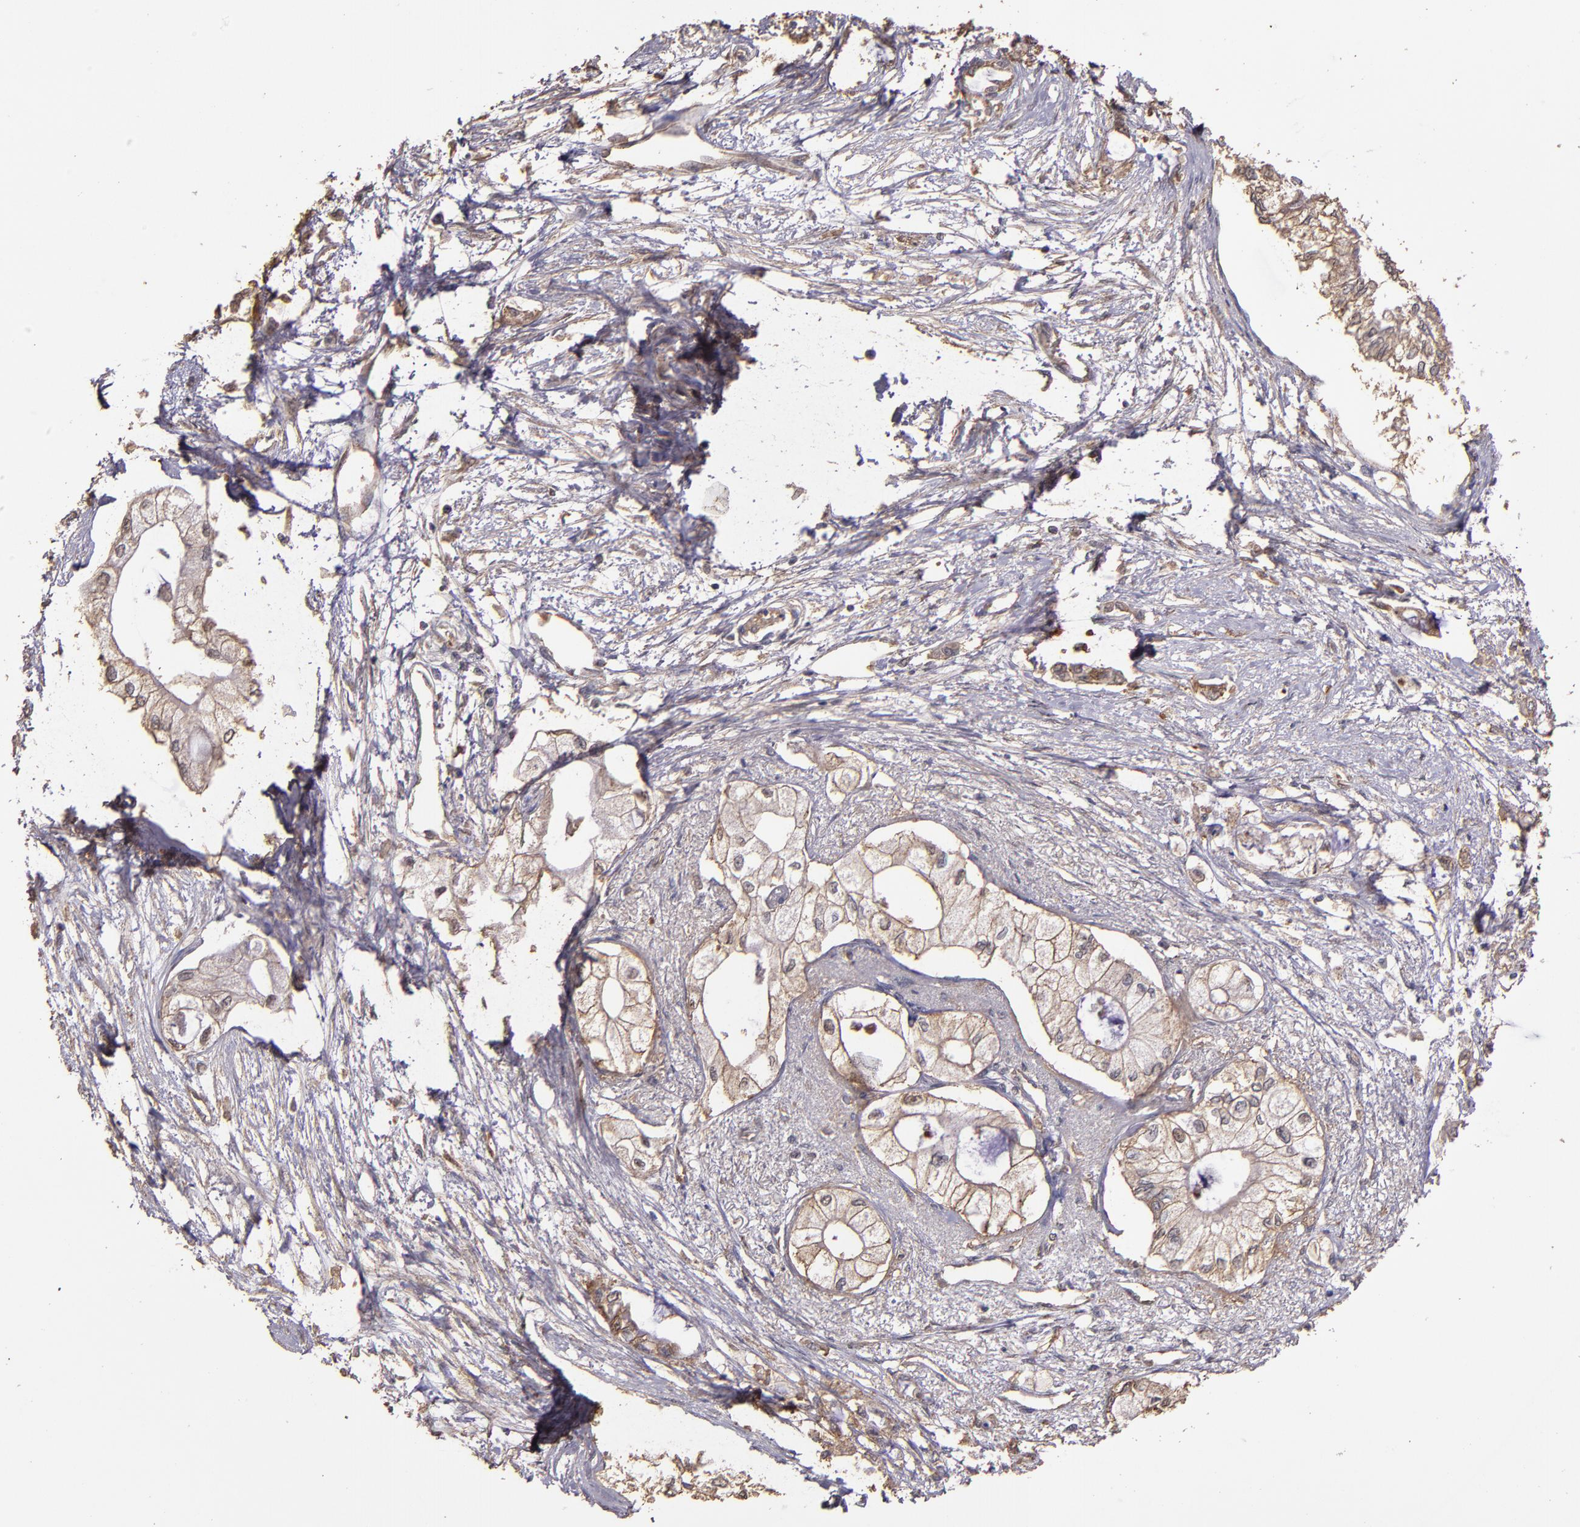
{"staining": {"intensity": "weak", "quantity": "25%-75%", "location": "cytoplasmic/membranous,nuclear"}, "tissue": "pancreatic cancer", "cell_type": "Tumor cells", "image_type": "cancer", "snomed": [{"axis": "morphology", "description": "Adenocarcinoma, NOS"}, {"axis": "topography", "description": "Pancreas"}], "caption": "High-magnification brightfield microscopy of adenocarcinoma (pancreatic) stained with DAB (3,3'-diaminobenzidine) (brown) and counterstained with hematoxylin (blue). tumor cells exhibit weak cytoplasmic/membranous and nuclear staining is seen in approximately25%-75% of cells.", "gene": "HECTD1", "patient": {"sex": "male", "age": 79}}